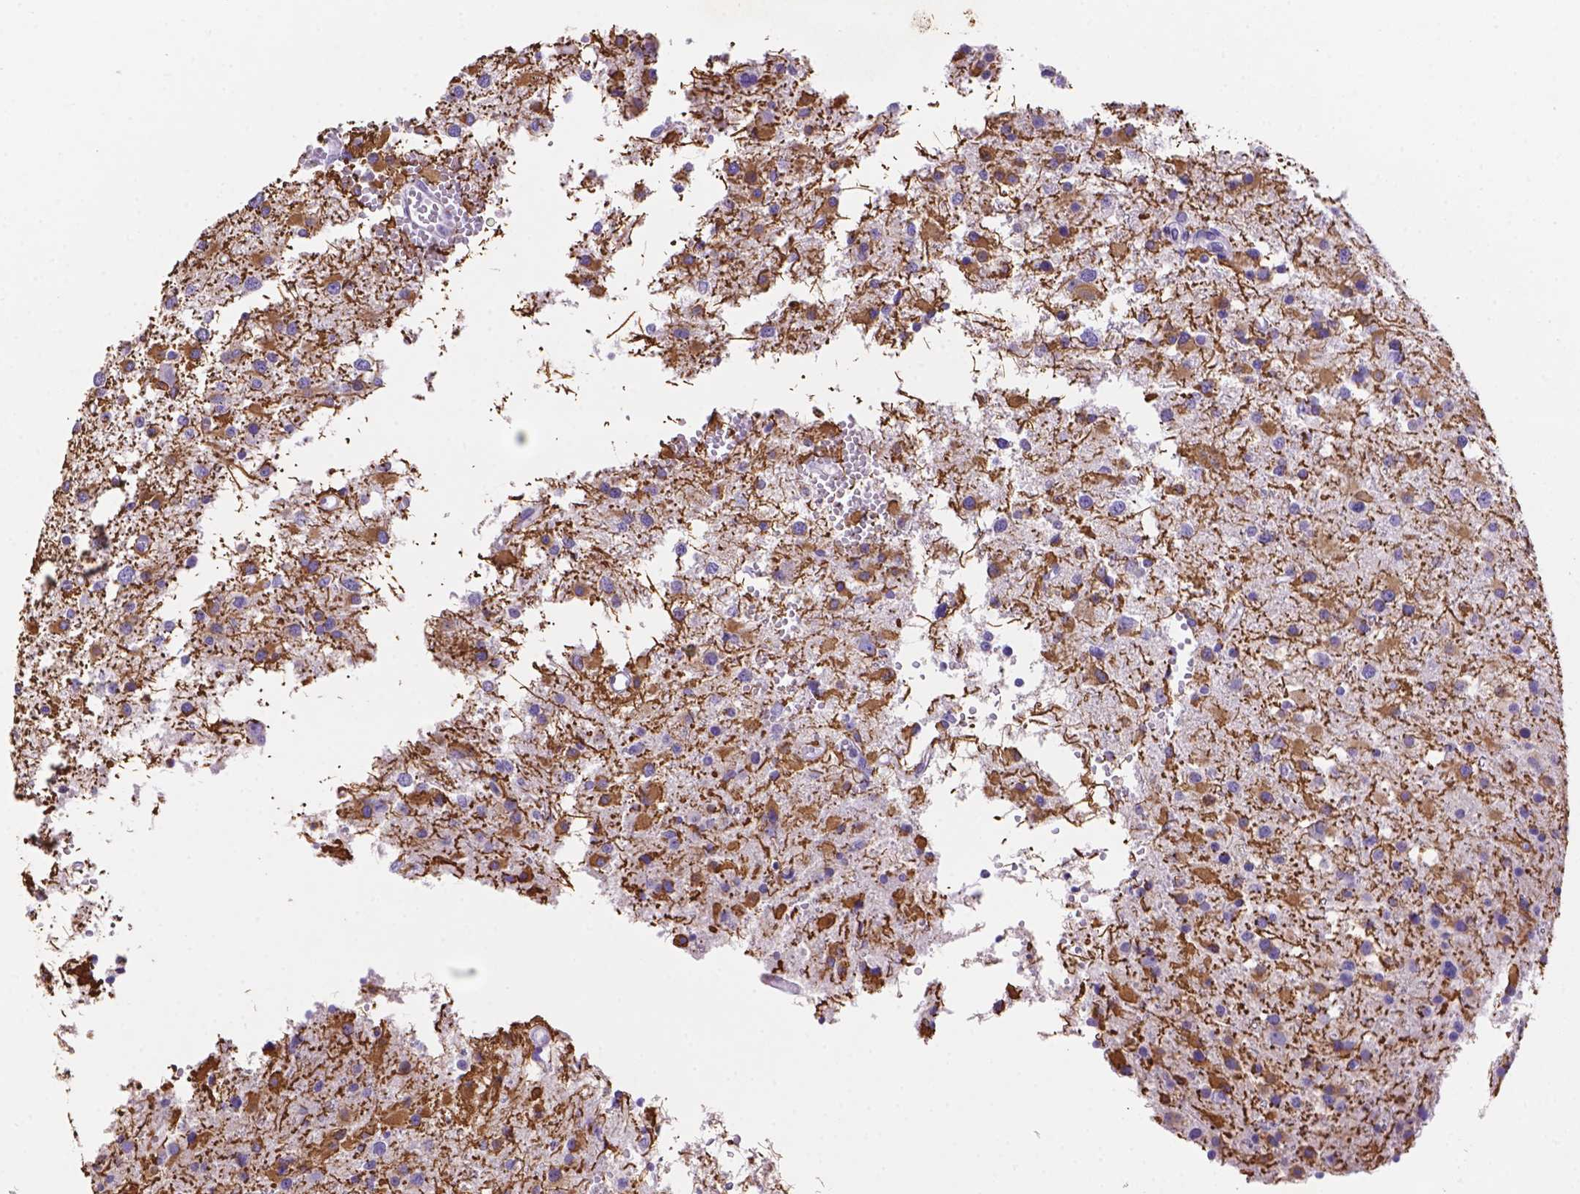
{"staining": {"intensity": "moderate", "quantity": ">75%", "location": "cytoplasmic/membranous"}, "tissue": "glioma", "cell_type": "Tumor cells", "image_type": "cancer", "snomed": [{"axis": "morphology", "description": "Glioma, malignant, High grade"}, {"axis": "topography", "description": "Brain"}], "caption": "Approximately >75% of tumor cells in human malignant high-grade glioma exhibit moderate cytoplasmic/membranous protein positivity as visualized by brown immunohistochemical staining.", "gene": "DMWD", "patient": {"sex": "male", "age": 54}}